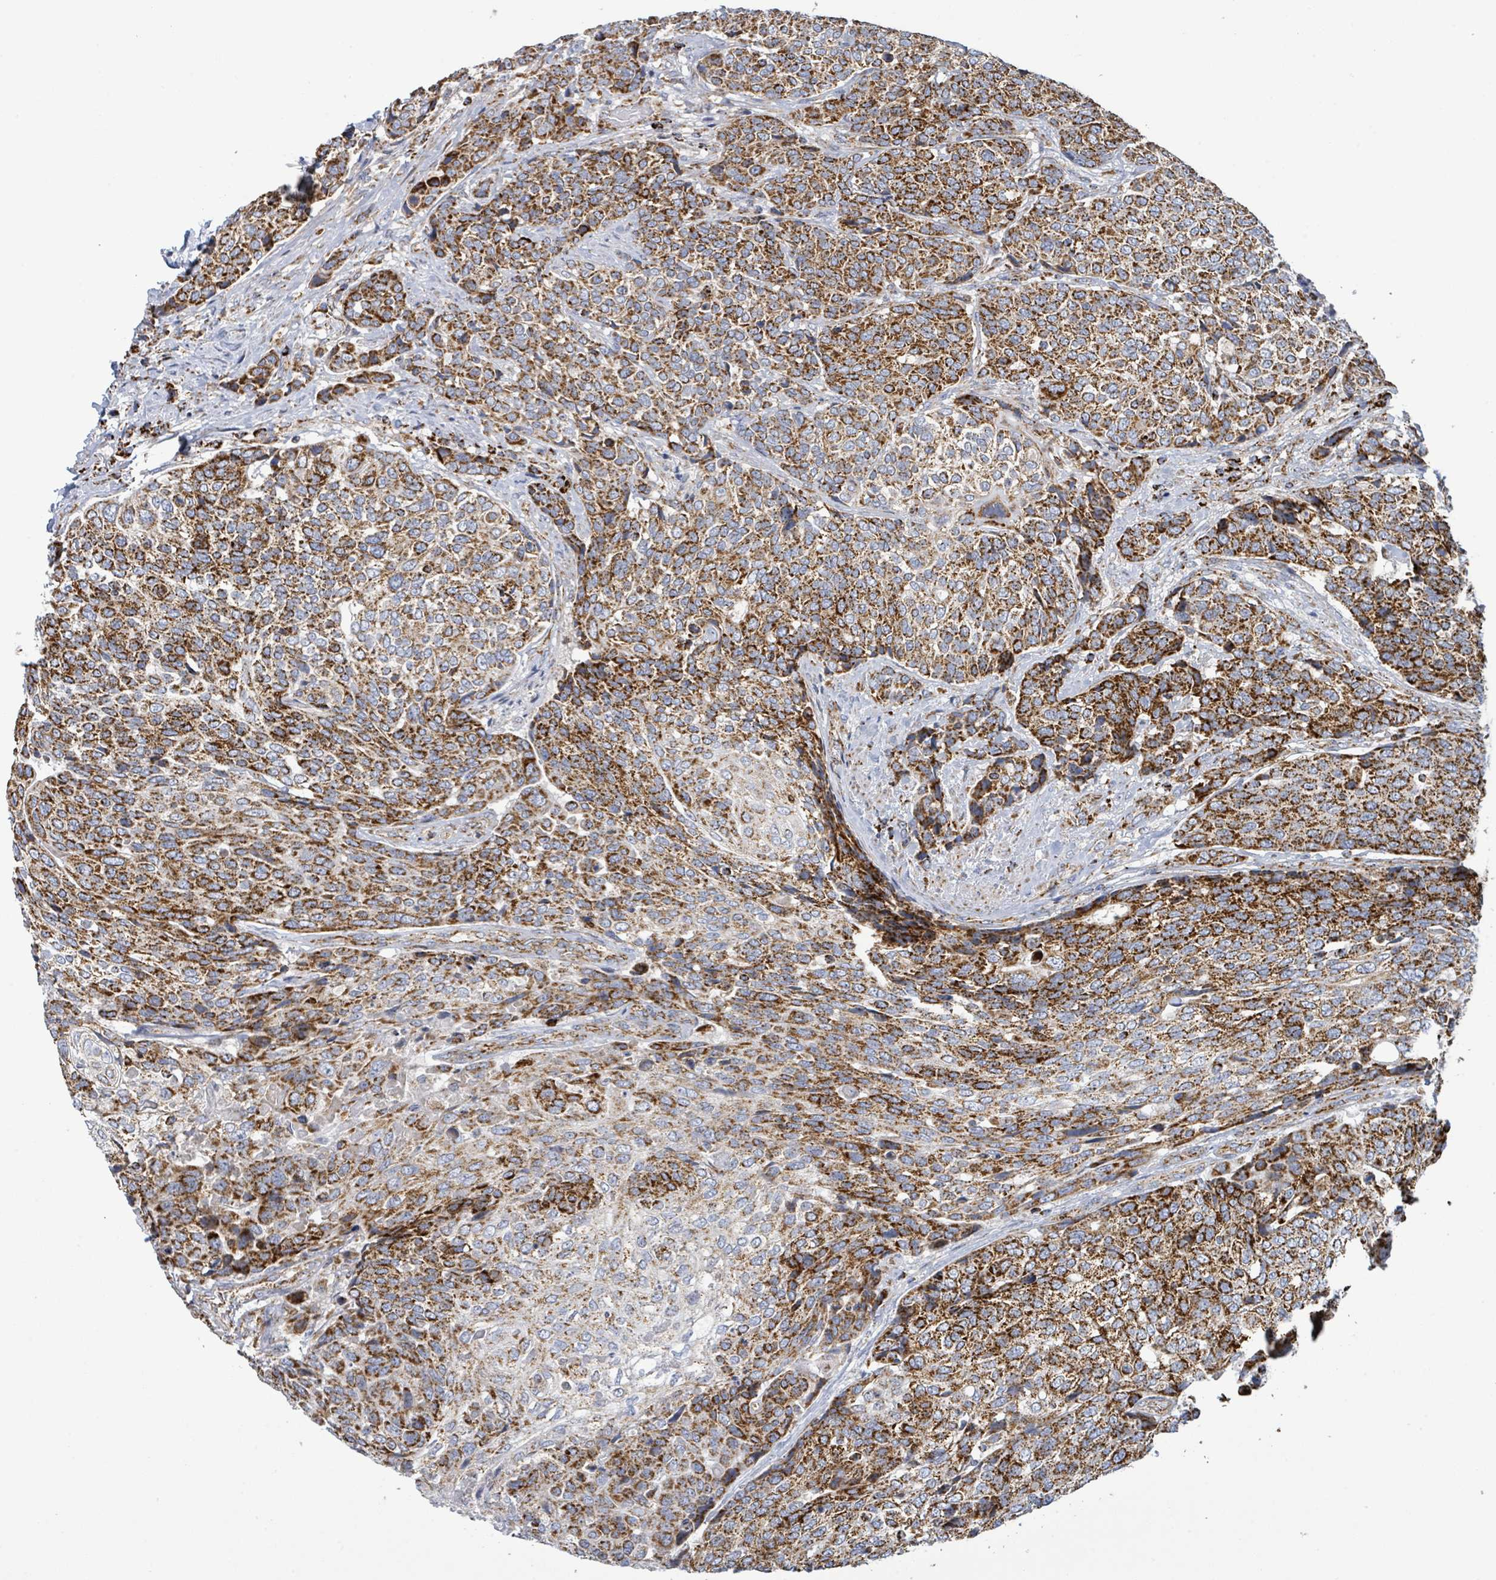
{"staining": {"intensity": "strong", "quantity": ">75%", "location": "cytoplasmic/membranous"}, "tissue": "urothelial cancer", "cell_type": "Tumor cells", "image_type": "cancer", "snomed": [{"axis": "morphology", "description": "Urothelial carcinoma, High grade"}, {"axis": "topography", "description": "Urinary bladder"}], "caption": "Immunohistochemistry (IHC) (DAB (3,3'-diaminobenzidine)) staining of human urothelial cancer exhibits strong cytoplasmic/membranous protein staining in approximately >75% of tumor cells.", "gene": "SUCLG2", "patient": {"sex": "female", "age": 70}}